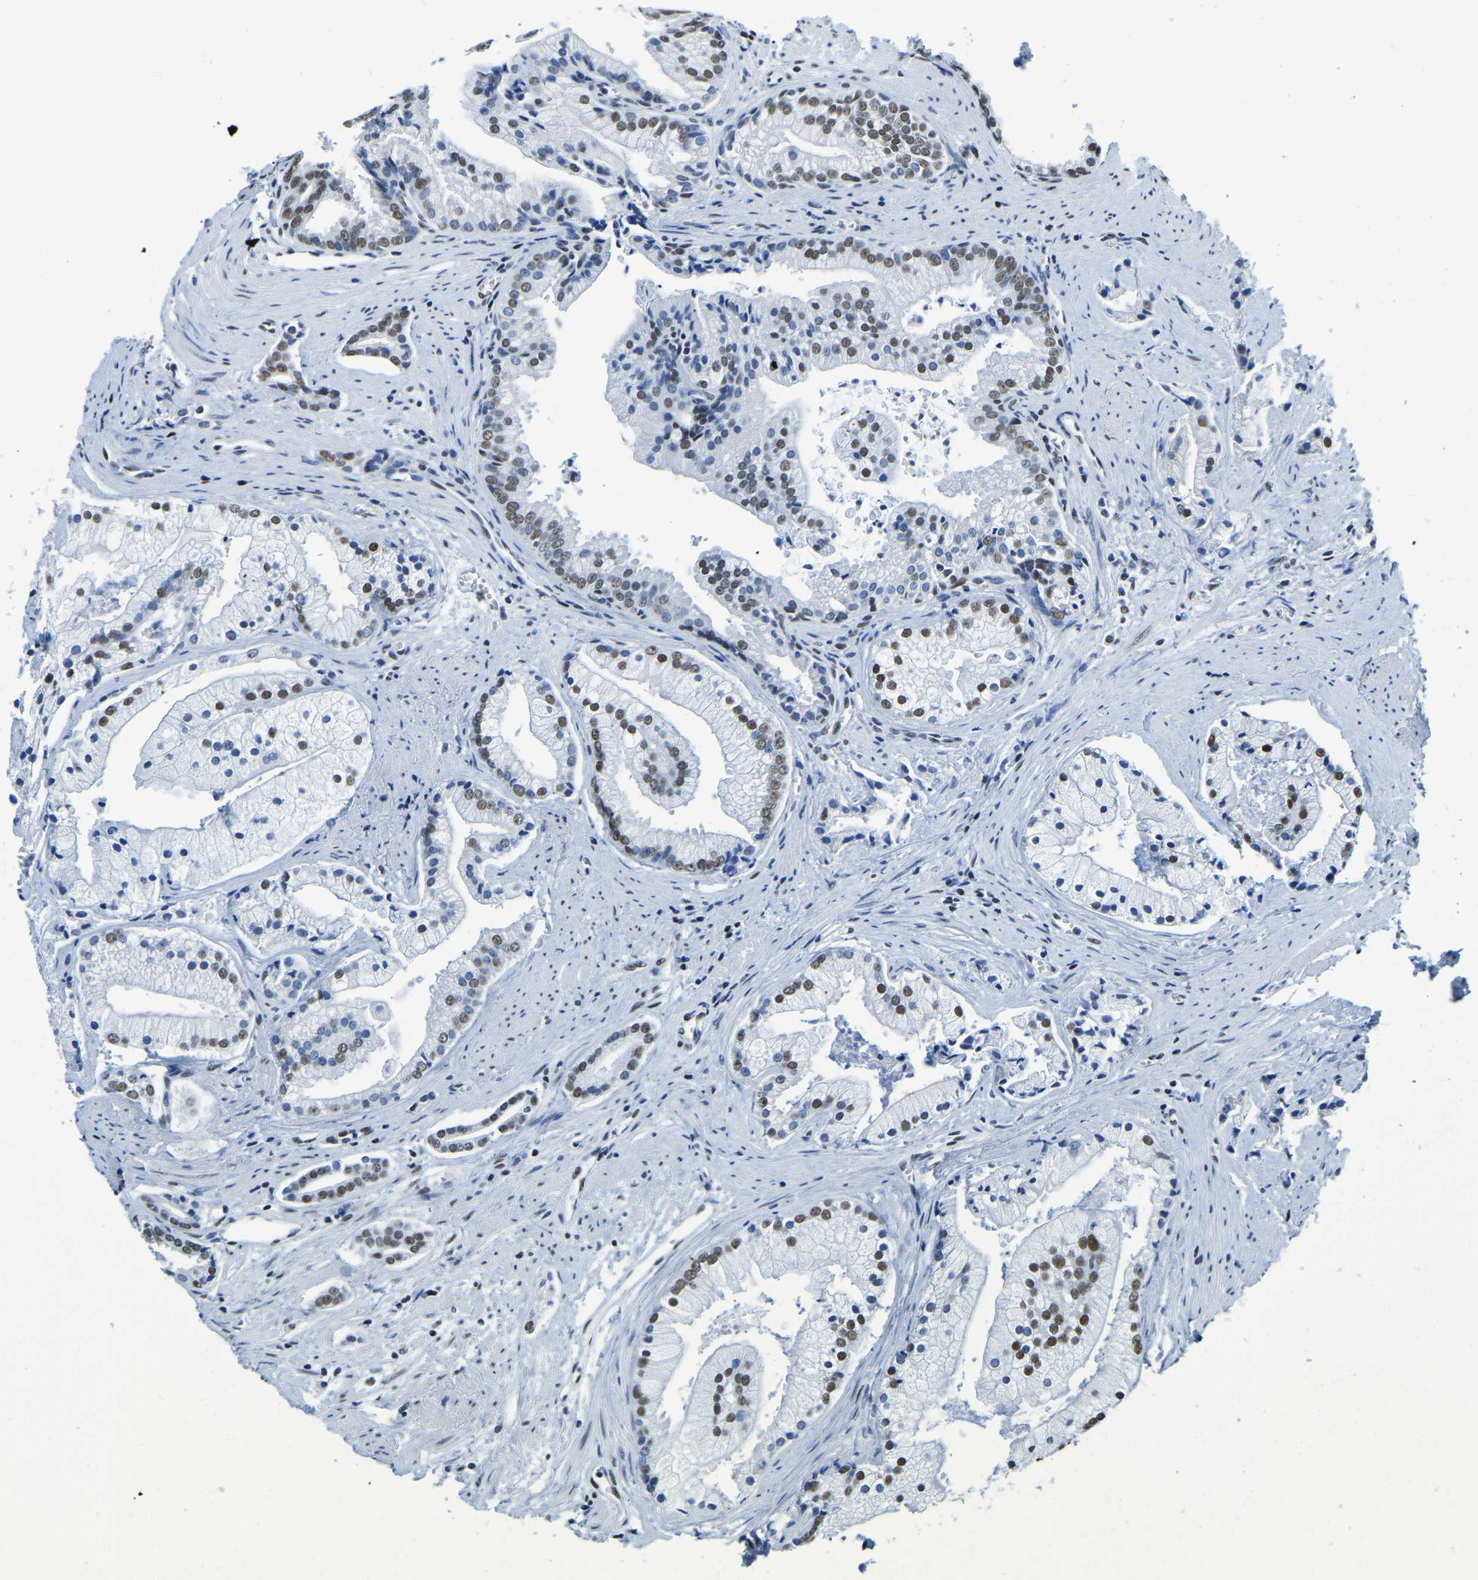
{"staining": {"intensity": "moderate", "quantity": ">75%", "location": "nuclear"}, "tissue": "prostate cancer", "cell_type": "Tumor cells", "image_type": "cancer", "snomed": [{"axis": "morphology", "description": "Adenocarcinoma, High grade"}, {"axis": "topography", "description": "Prostate"}], "caption": "Tumor cells show moderate nuclear expression in about >75% of cells in prostate cancer (adenocarcinoma (high-grade)). The protein of interest is shown in brown color, while the nuclei are stained blue.", "gene": "UBA1", "patient": {"sex": "male", "age": 67}}